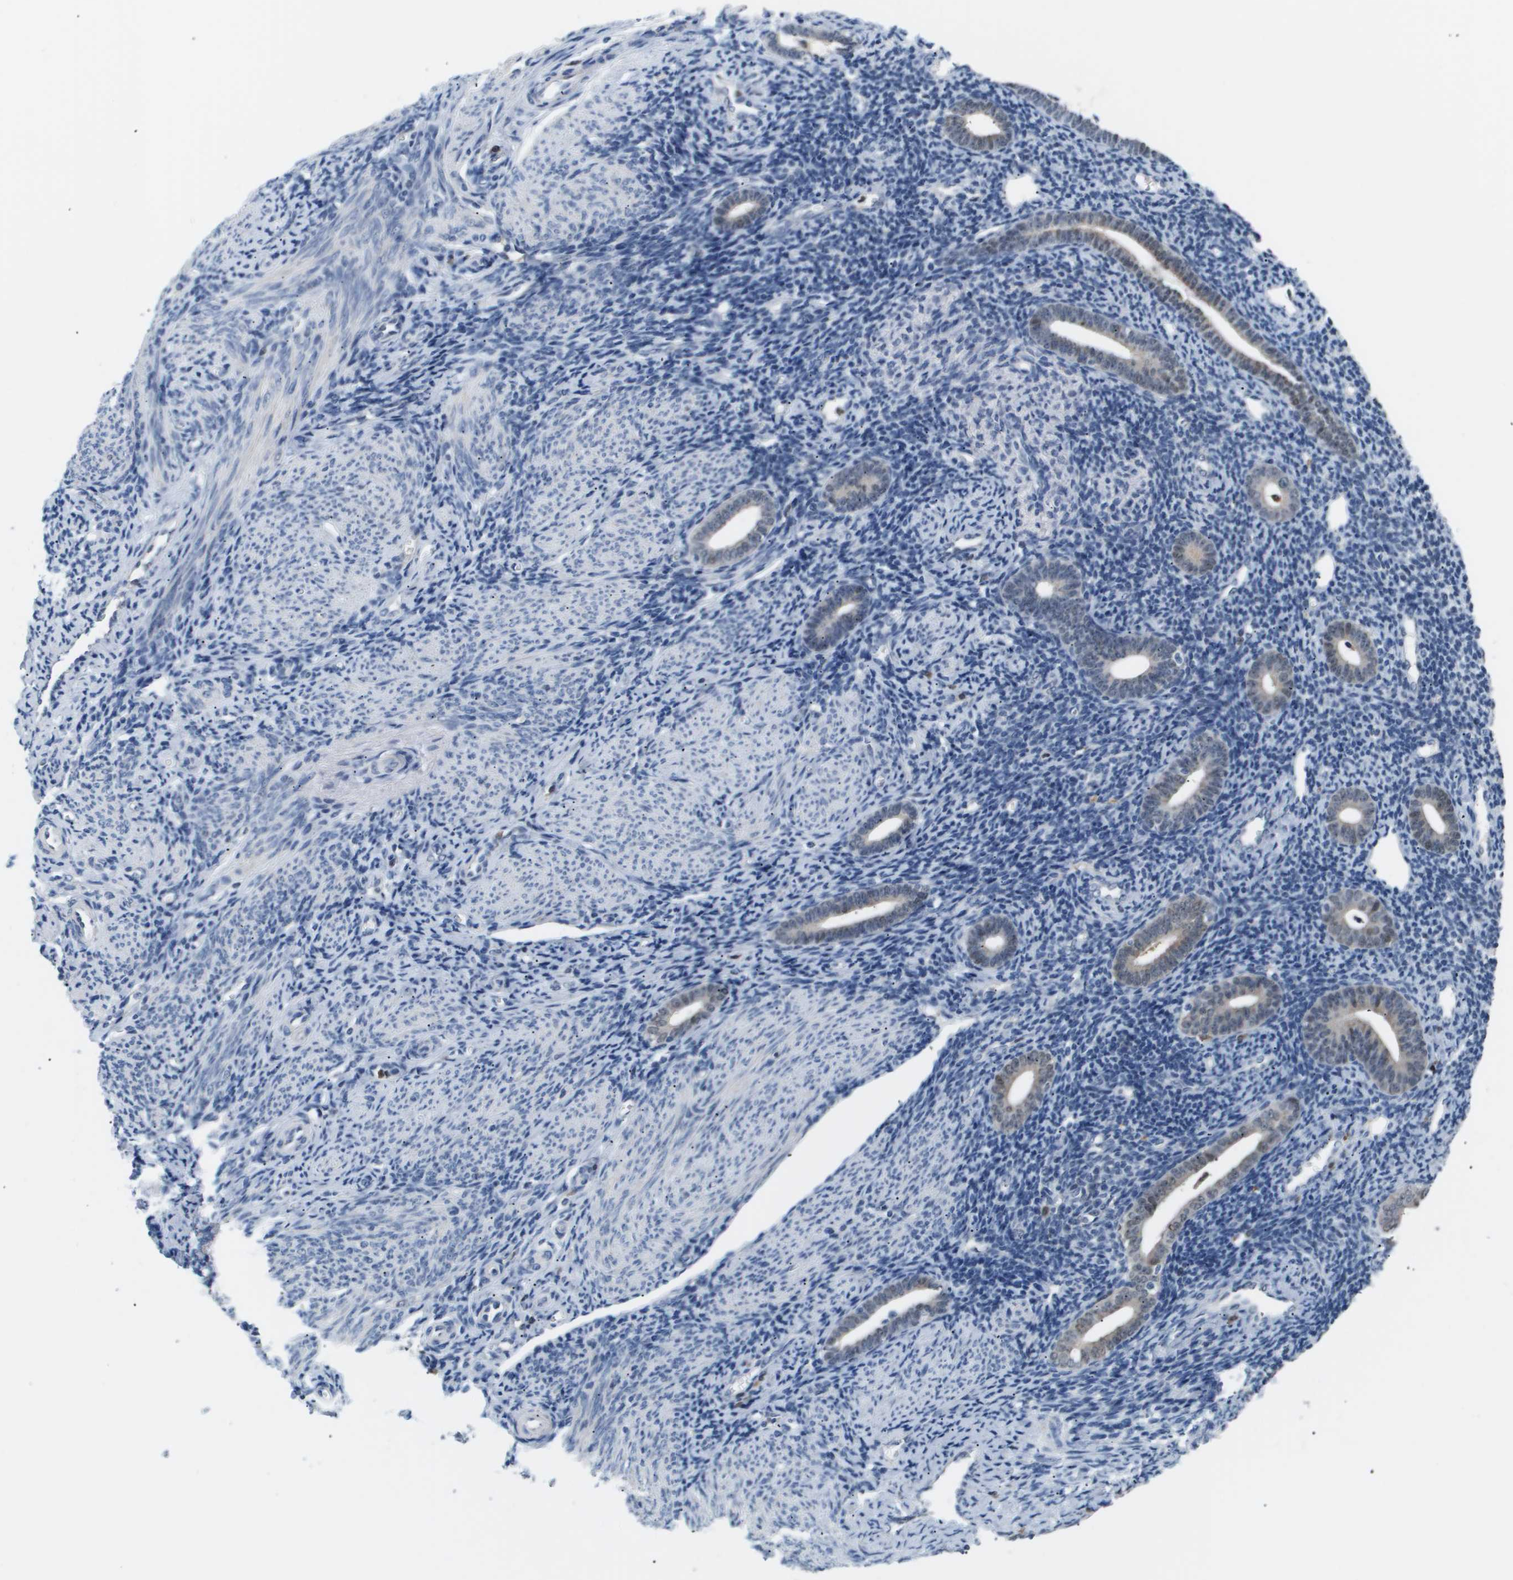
{"staining": {"intensity": "negative", "quantity": "none", "location": "none"}, "tissue": "endometrium", "cell_type": "Cells in endometrial stroma", "image_type": "normal", "snomed": [{"axis": "morphology", "description": "Normal tissue, NOS"}, {"axis": "topography", "description": "Endometrium"}], "caption": "Histopathology image shows no significant protein expression in cells in endometrial stroma of benign endometrium.", "gene": "AKR1A1", "patient": {"sex": "female", "age": 50}}